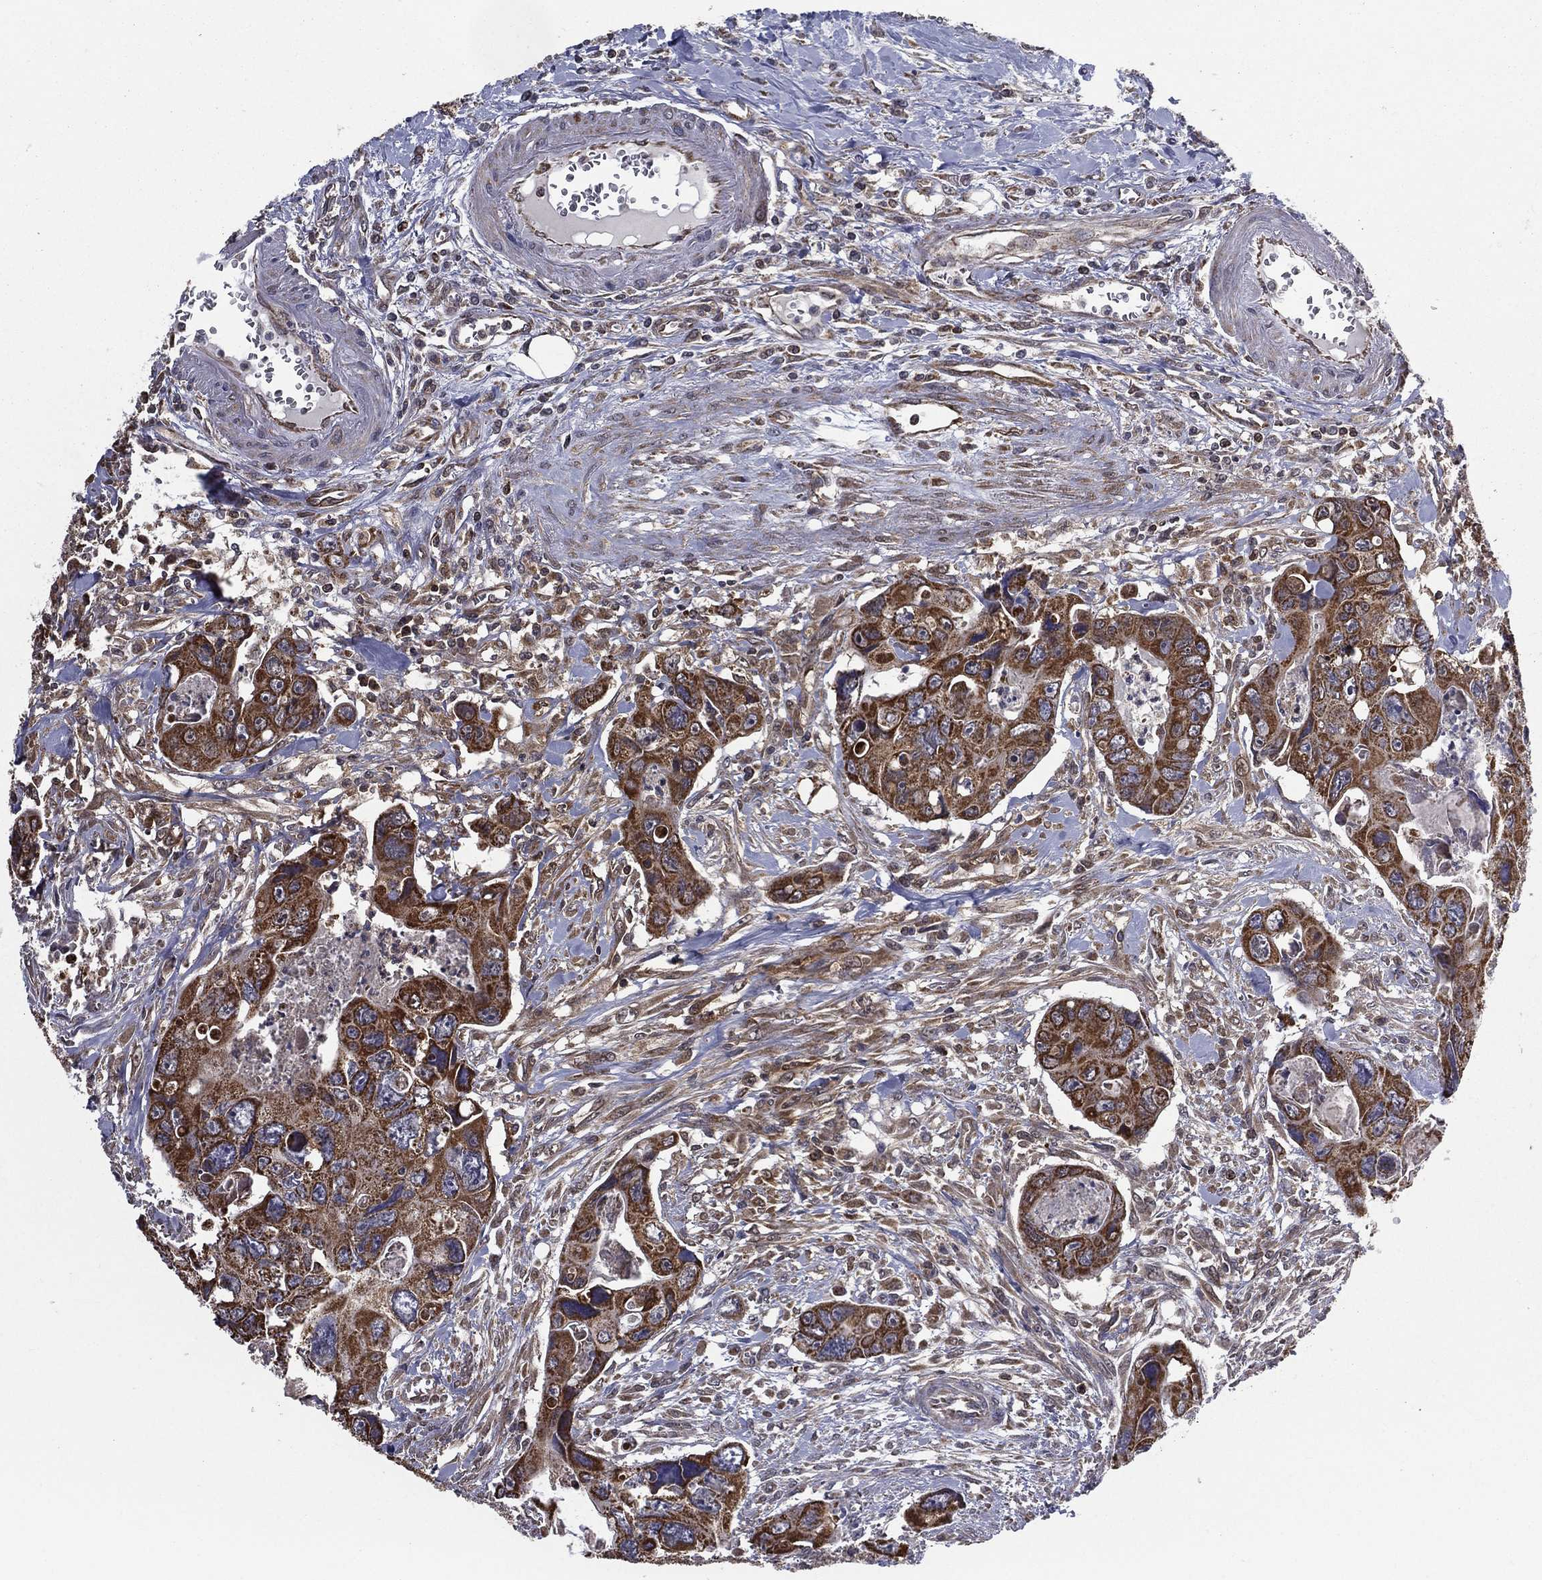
{"staining": {"intensity": "strong", "quantity": ">75%", "location": "cytoplasmic/membranous"}, "tissue": "colorectal cancer", "cell_type": "Tumor cells", "image_type": "cancer", "snomed": [{"axis": "morphology", "description": "Adenocarcinoma, NOS"}, {"axis": "topography", "description": "Rectum"}], "caption": "Tumor cells show high levels of strong cytoplasmic/membranous positivity in about >75% of cells in human colorectal cancer. Using DAB (3,3'-diaminobenzidine) (brown) and hematoxylin (blue) stains, captured at high magnification using brightfield microscopy.", "gene": "RIGI", "patient": {"sex": "male", "age": 62}}